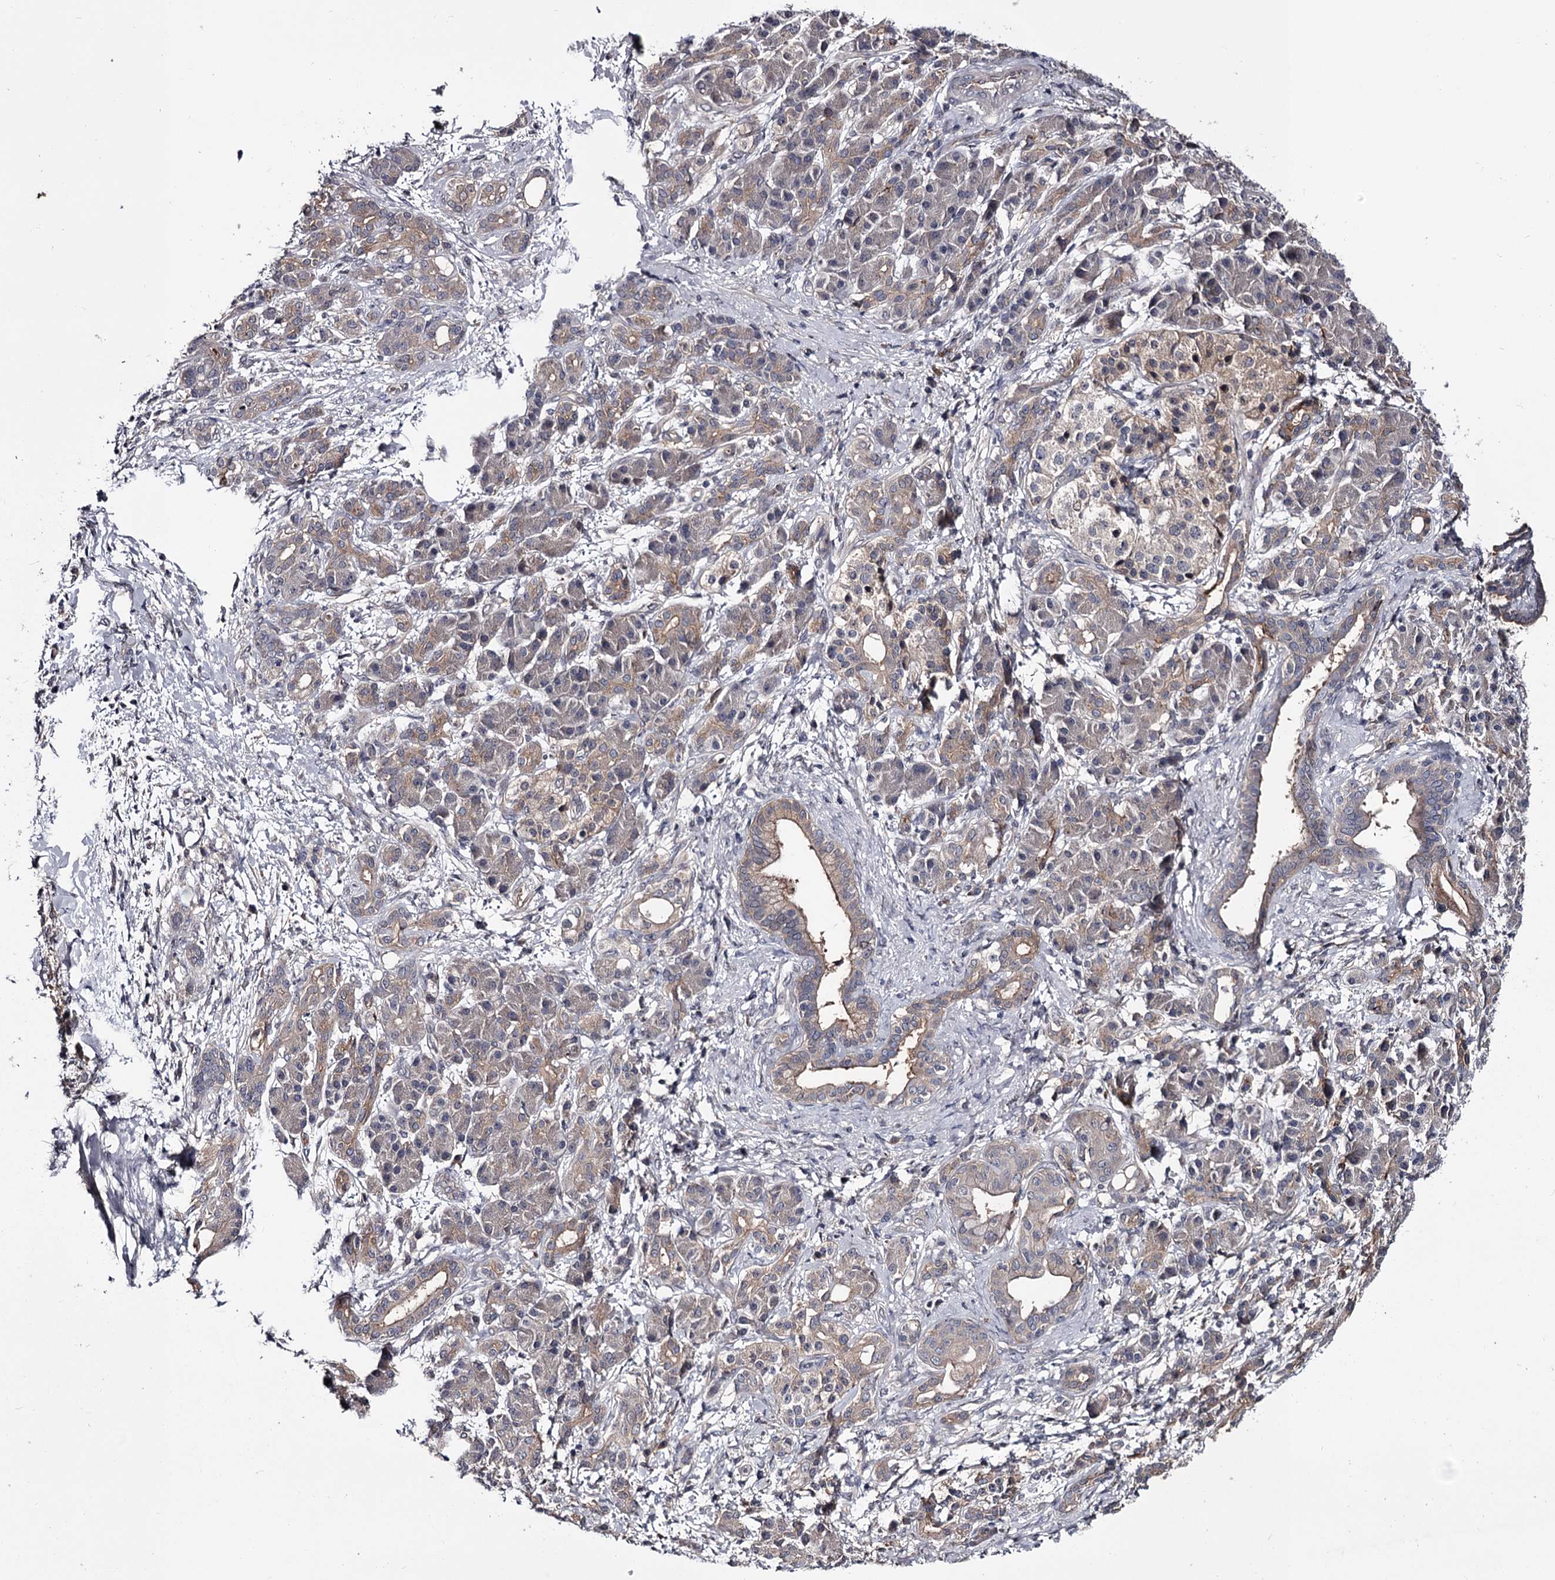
{"staining": {"intensity": "weak", "quantity": "25%-75%", "location": "cytoplasmic/membranous"}, "tissue": "pancreatic cancer", "cell_type": "Tumor cells", "image_type": "cancer", "snomed": [{"axis": "morphology", "description": "Adenocarcinoma, NOS"}, {"axis": "topography", "description": "Pancreas"}], "caption": "Immunohistochemical staining of human pancreatic cancer reveals low levels of weak cytoplasmic/membranous positivity in approximately 25%-75% of tumor cells.", "gene": "DAO", "patient": {"sex": "female", "age": 55}}